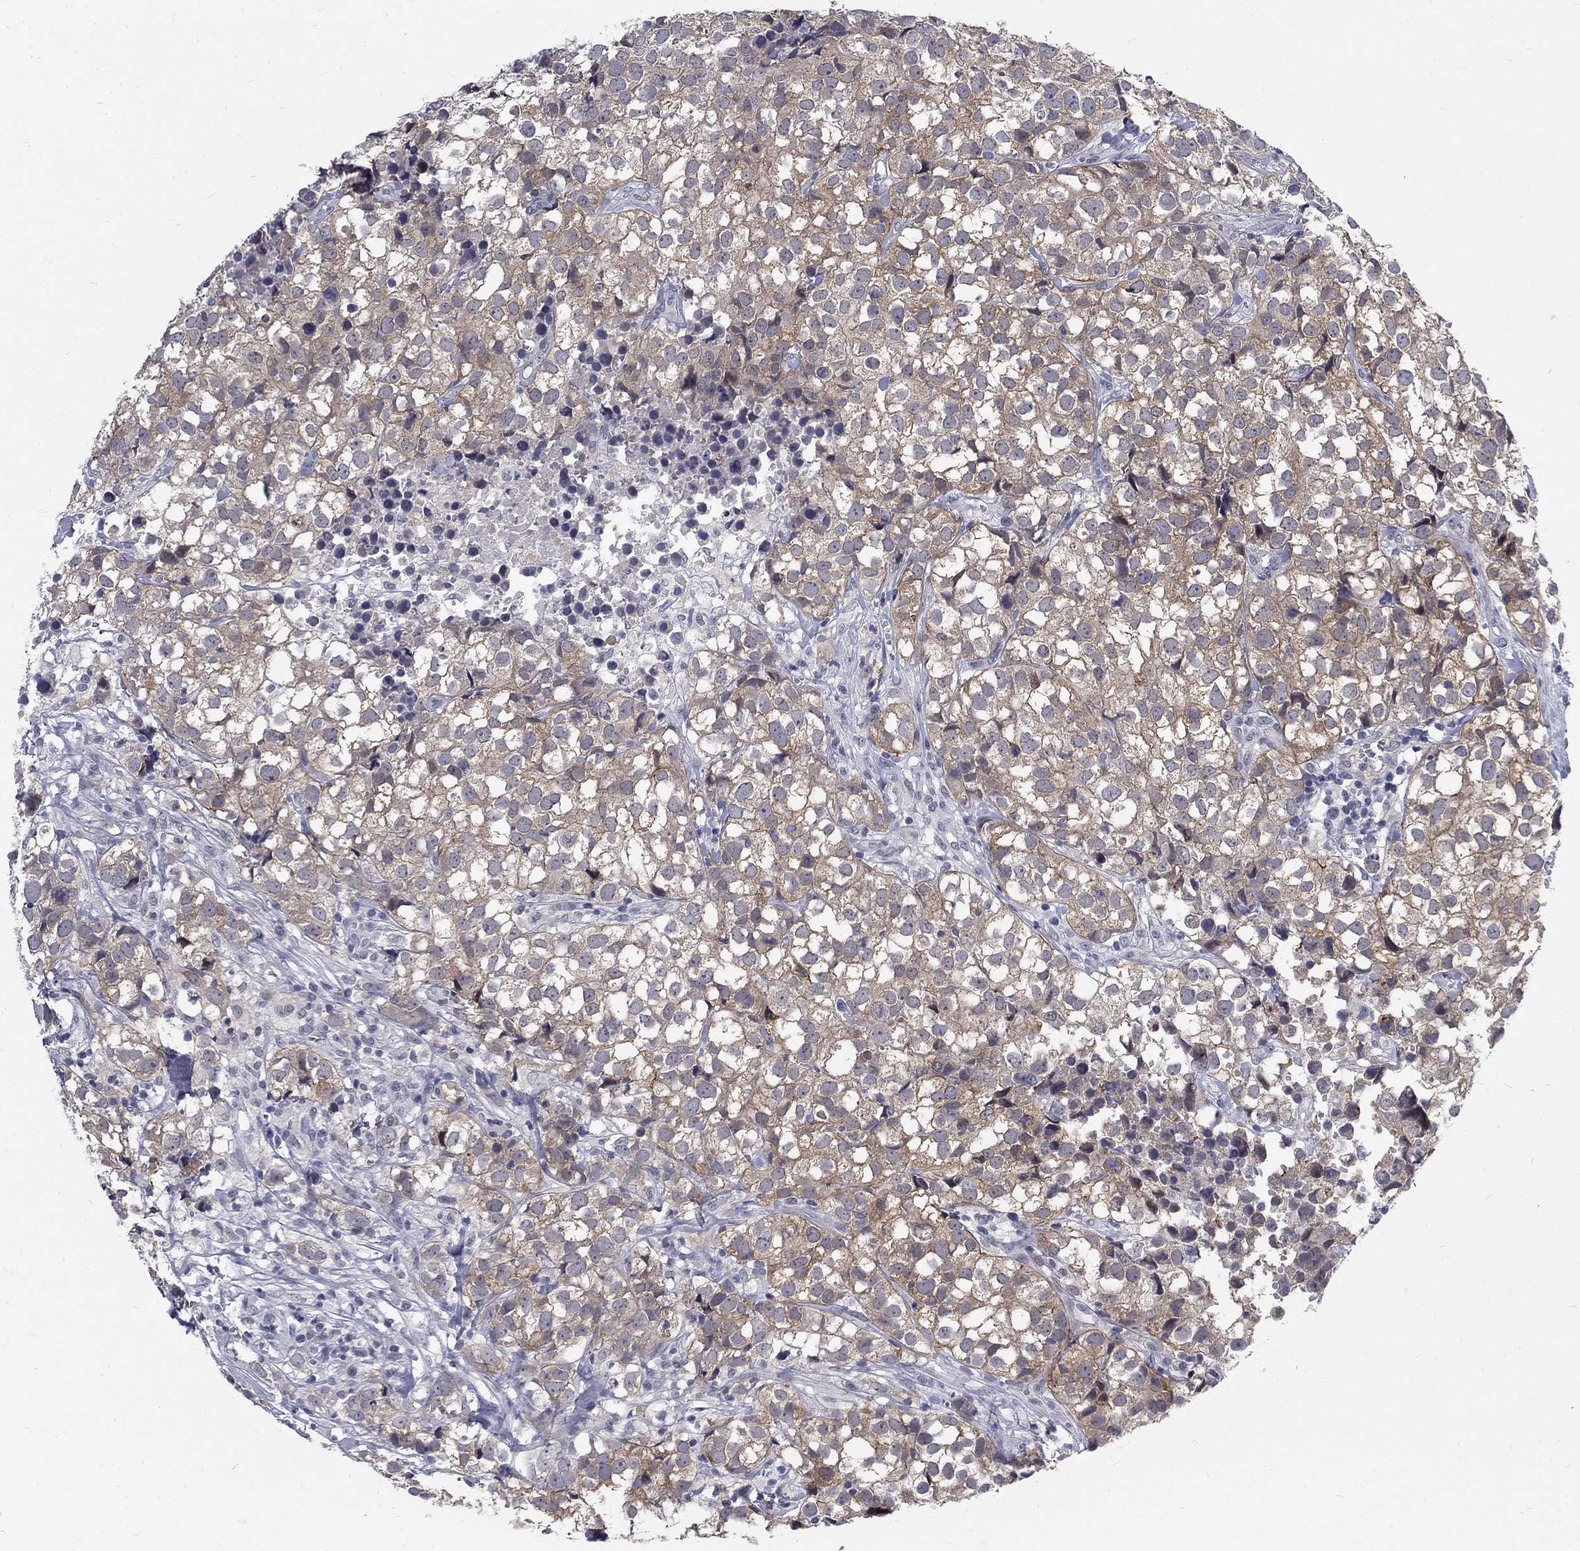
{"staining": {"intensity": "weak", "quantity": "25%-75%", "location": "cytoplasmic/membranous"}, "tissue": "breast cancer", "cell_type": "Tumor cells", "image_type": "cancer", "snomed": [{"axis": "morphology", "description": "Duct carcinoma"}, {"axis": "topography", "description": "Breast"}], "caption": "Breast cancer (infiltrating ductal carcinoma) stained with immunohistochemistry (IHC) reveals weak cytoplasmic/membranous expression in about 25%-75% of tumor cells.", "gene": "PHKA1", "patient": {"sex": "female", "age": 30}}